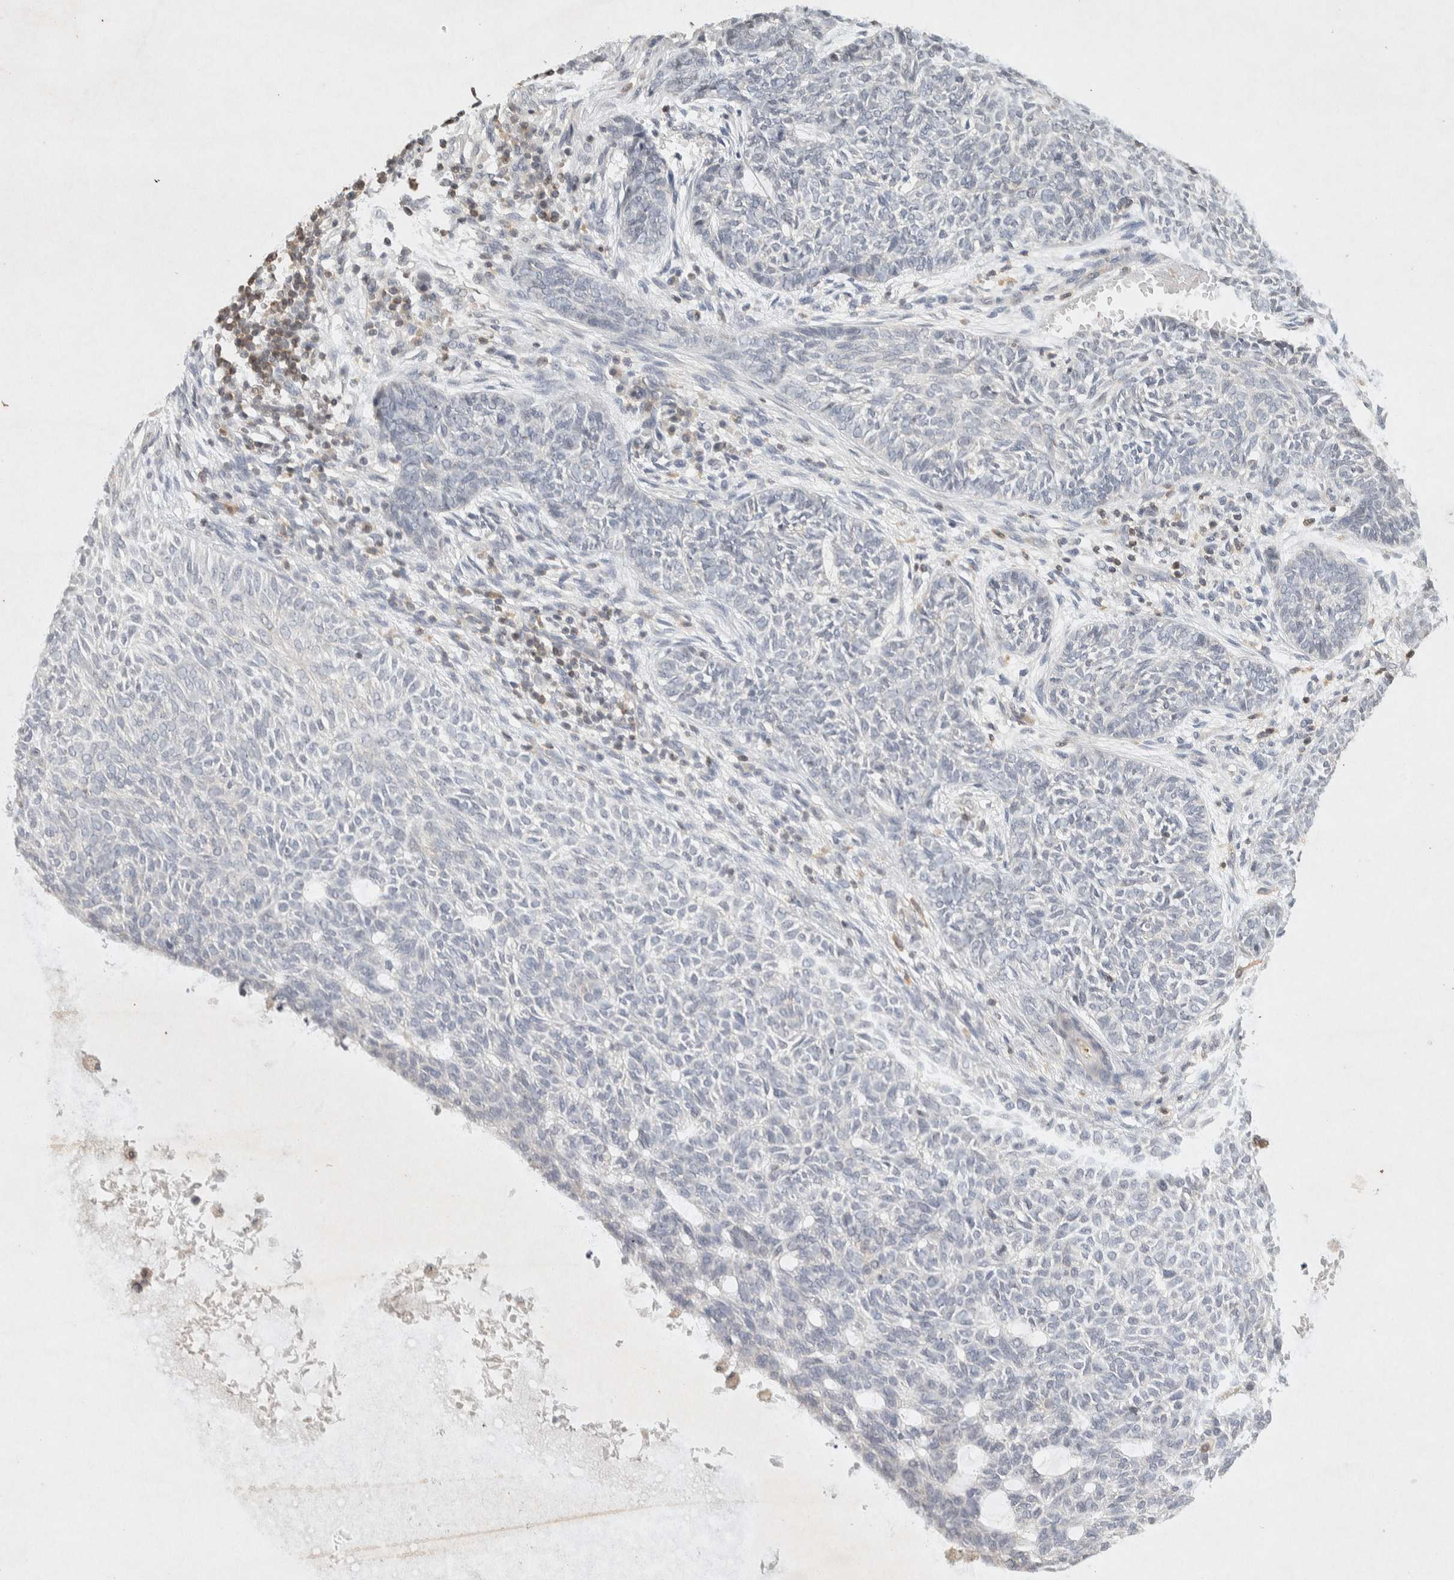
{"staining": {"intensity": "negative", "quantity": "none", "location": "none"}, "tissue": "skin cancer", "cell_type": "Tumor cells", "image_type": "cancer", "snomed": [{"axis": "morphology", "description": "Basal cell carcinoma"}, {"axis": "topography", "description": "Skin"}], "caption": "IHC image of neoplastic tissue: basal cell carcinoma (skin) stained with DAB exhibits no significant protein staining in tumor cells.", "gene": "RAC2", "patient": {"sex": "male", "age": 87}}